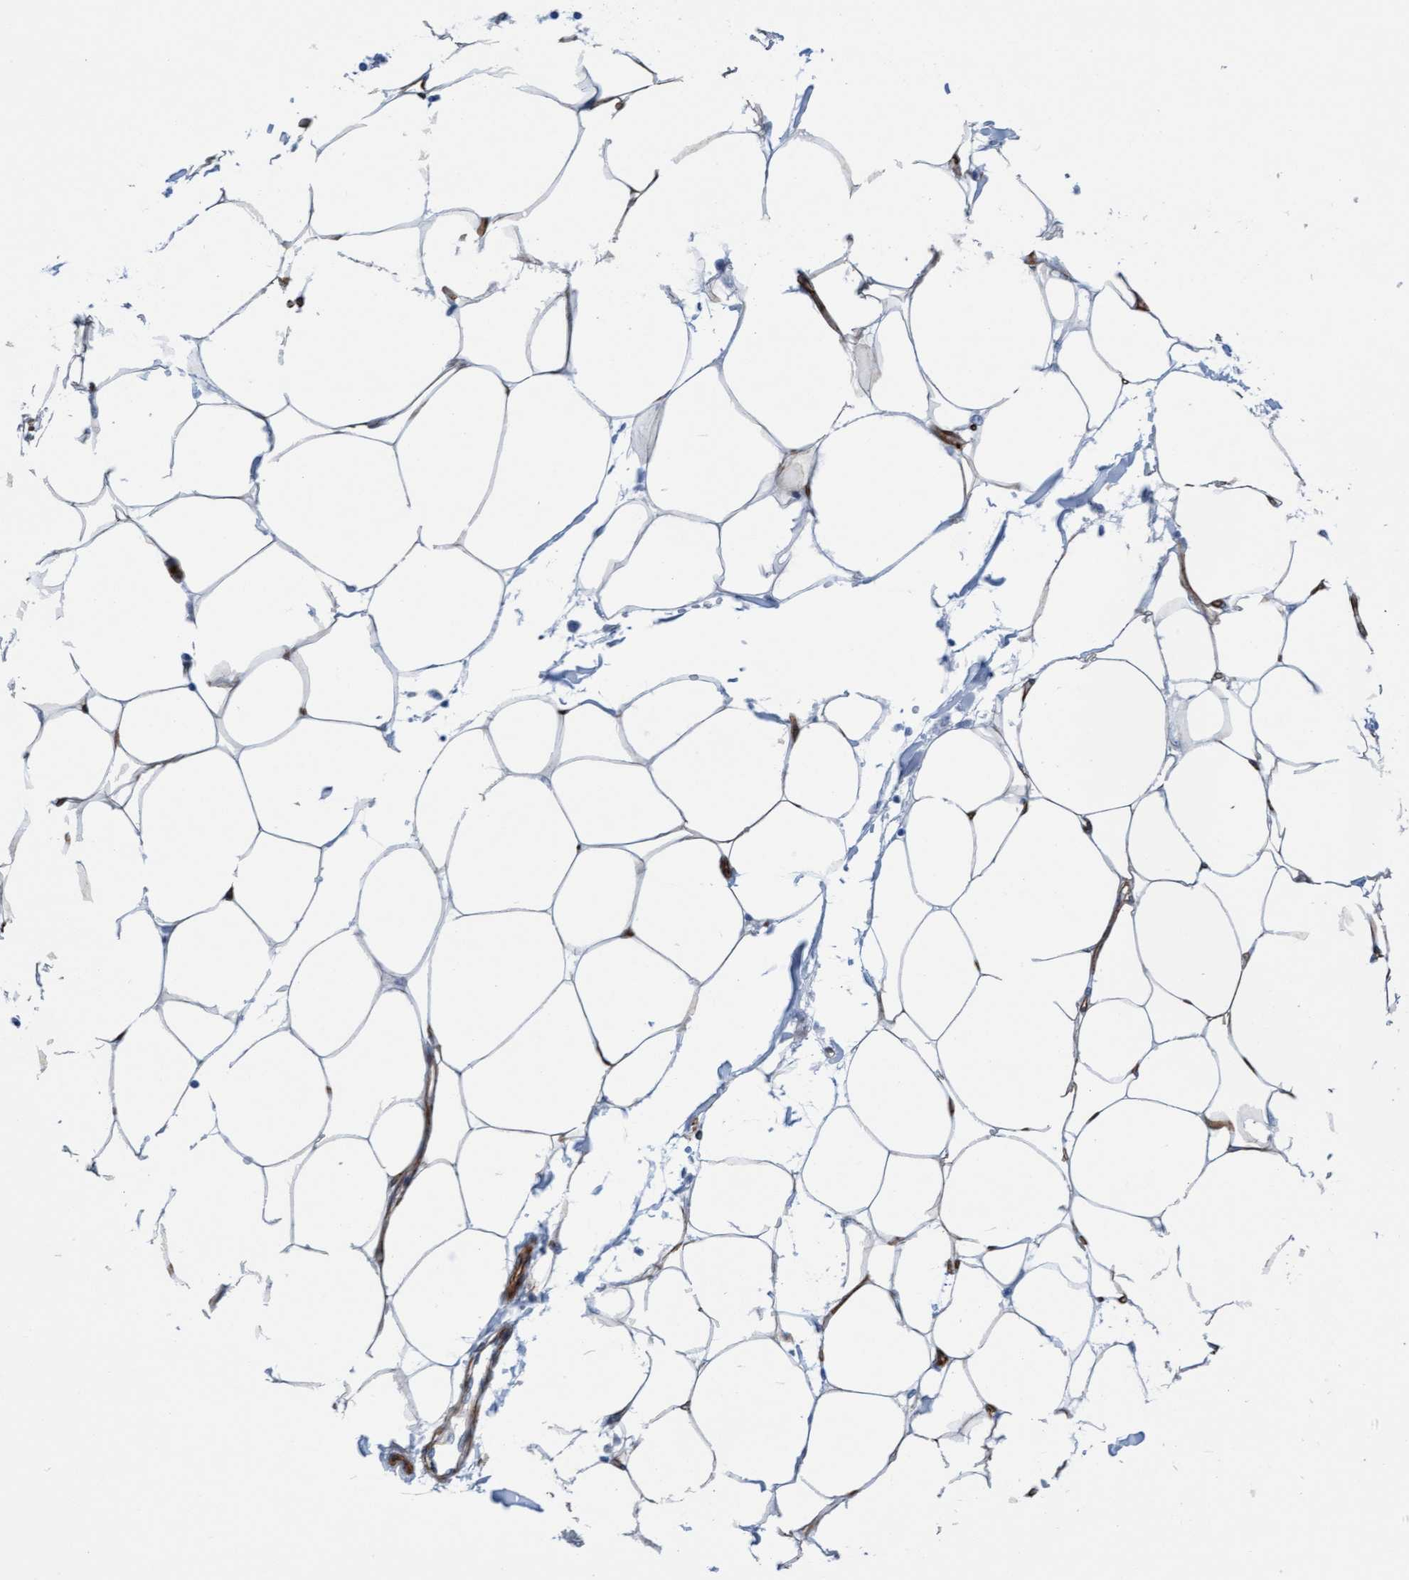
{"staining": {"intensity": "moderate", "quantity": ">75%", "location": "cytoplasmic/membranous"}, "tissue": "adipose tissue", "cell_type": "Adipocytes", "image_type": "normal", "snomed": [{"axis": "morphology", "description": "Normal tissue, NOS"}, {"axis": "morphology", "description": "Adenocarcinoma, NOS"}, {"axis": "topography", "description": "Colon"}, {"axis": "topography", "description": "Peripheral nerve tissue"}], "caption": "Immunohistochemical staining of normal human adipose tissue reveals medium levels of moderate cytoplasmic/membranous positivity in about >75% of adipocytes. (DAB IHC, brown staining for protein, blue staining for nuclei).", "gene": "MTFR1", "patient": {"sex": "male", "age": 14}}